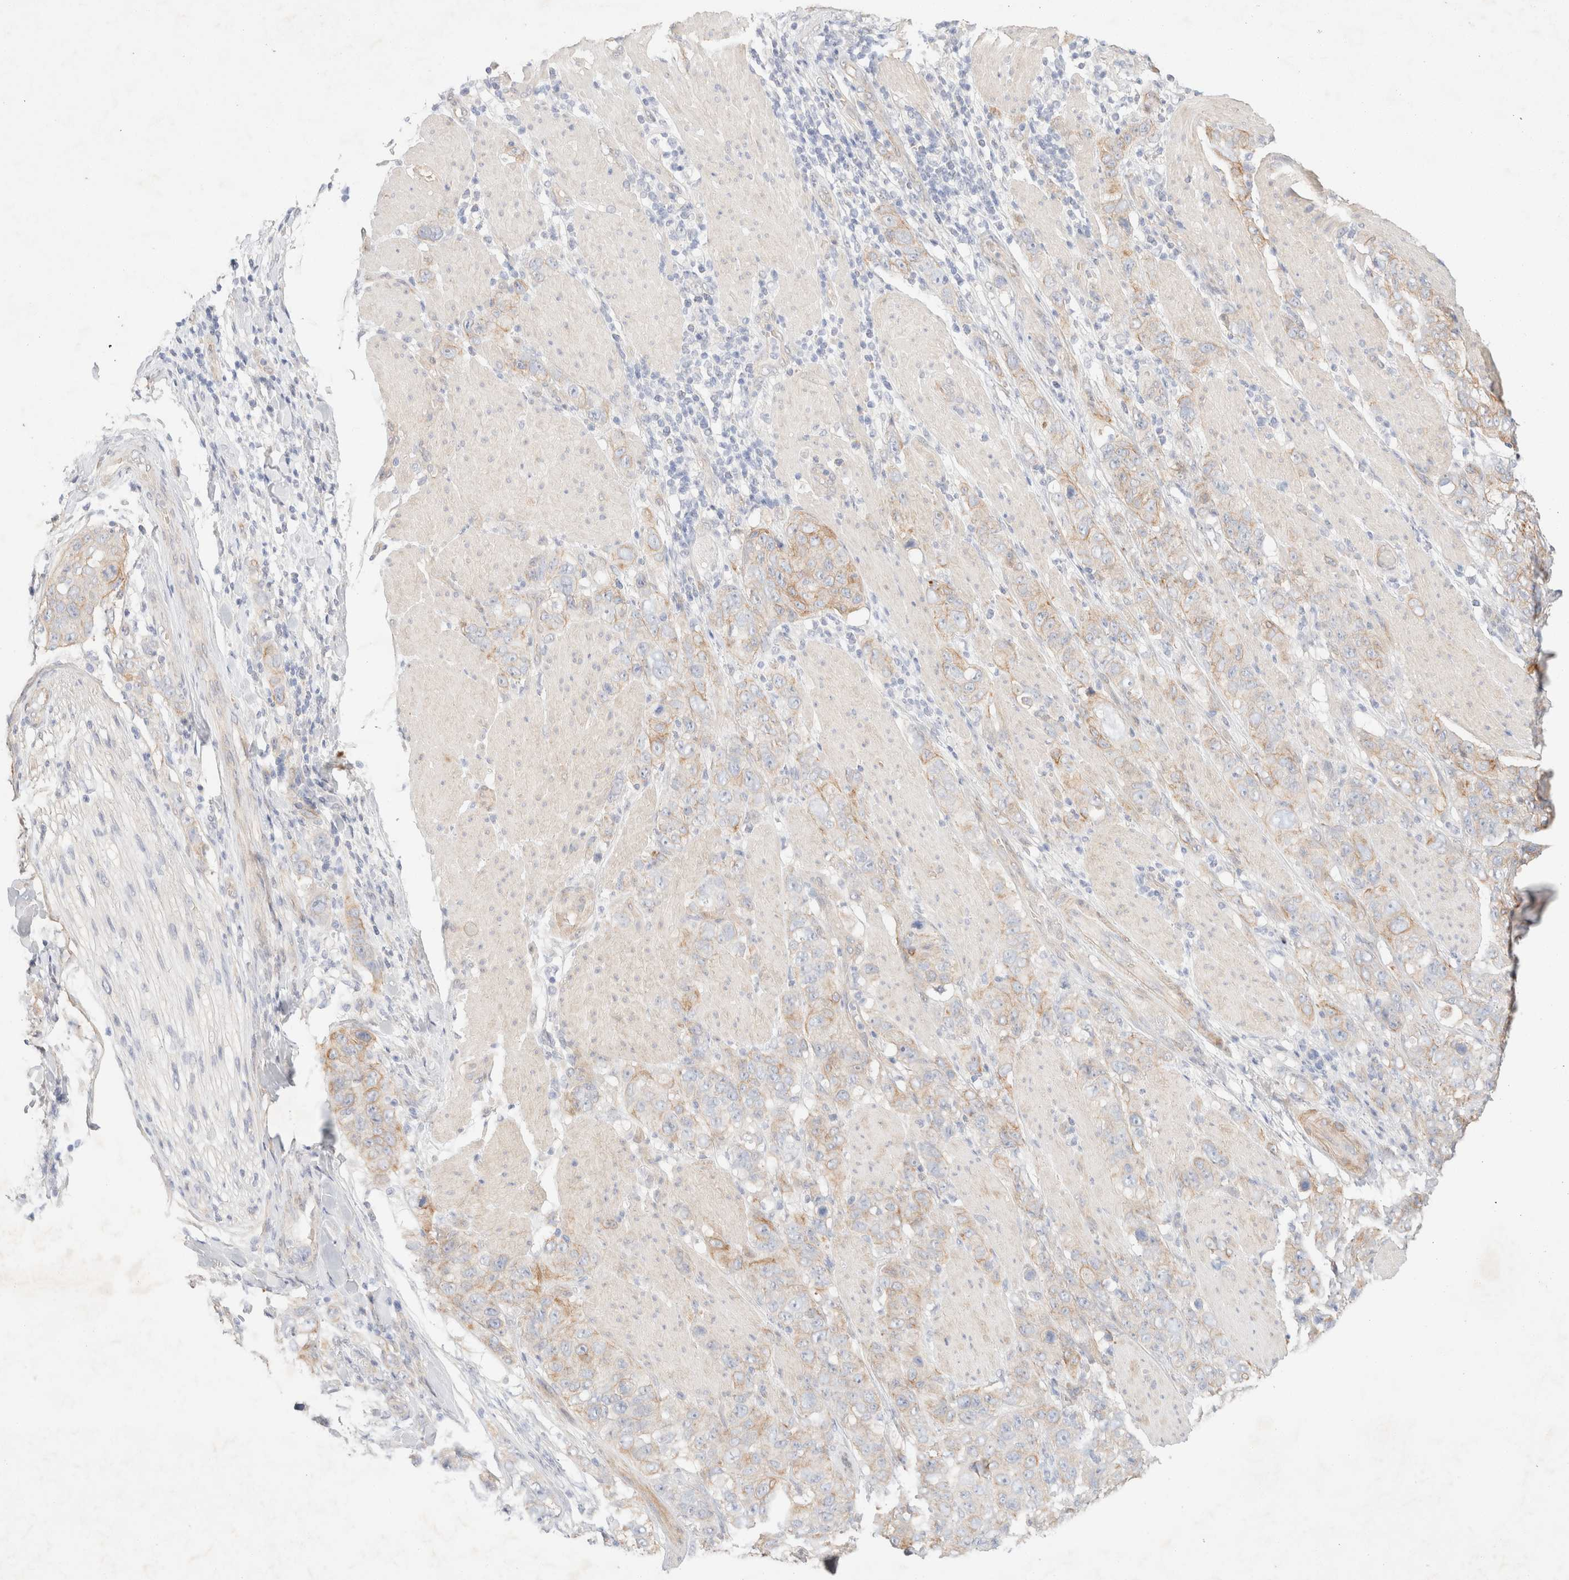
{"staining": {"intensity": "moderate", "quantity": "<25%", "location": "cytoplasmic/membranous"}, "tissue": "stomach cancer", "cell_type": "Tumor cells", "image_type": "cancer", "snomed": [{"axis": "morphology", "description": "Adenocarcinoma, NOS"}, {"axis": "topography", "description": "Stomach"}], "caption": "Protein expression analysis of human stomach cancer (adenocarcinoma) reveals moderate cytoplasmic/membranous positivity in approximately <25% of tumor cells.", "gene": "CSNK1E", "patient": {"sex": "male", "age": 48}}